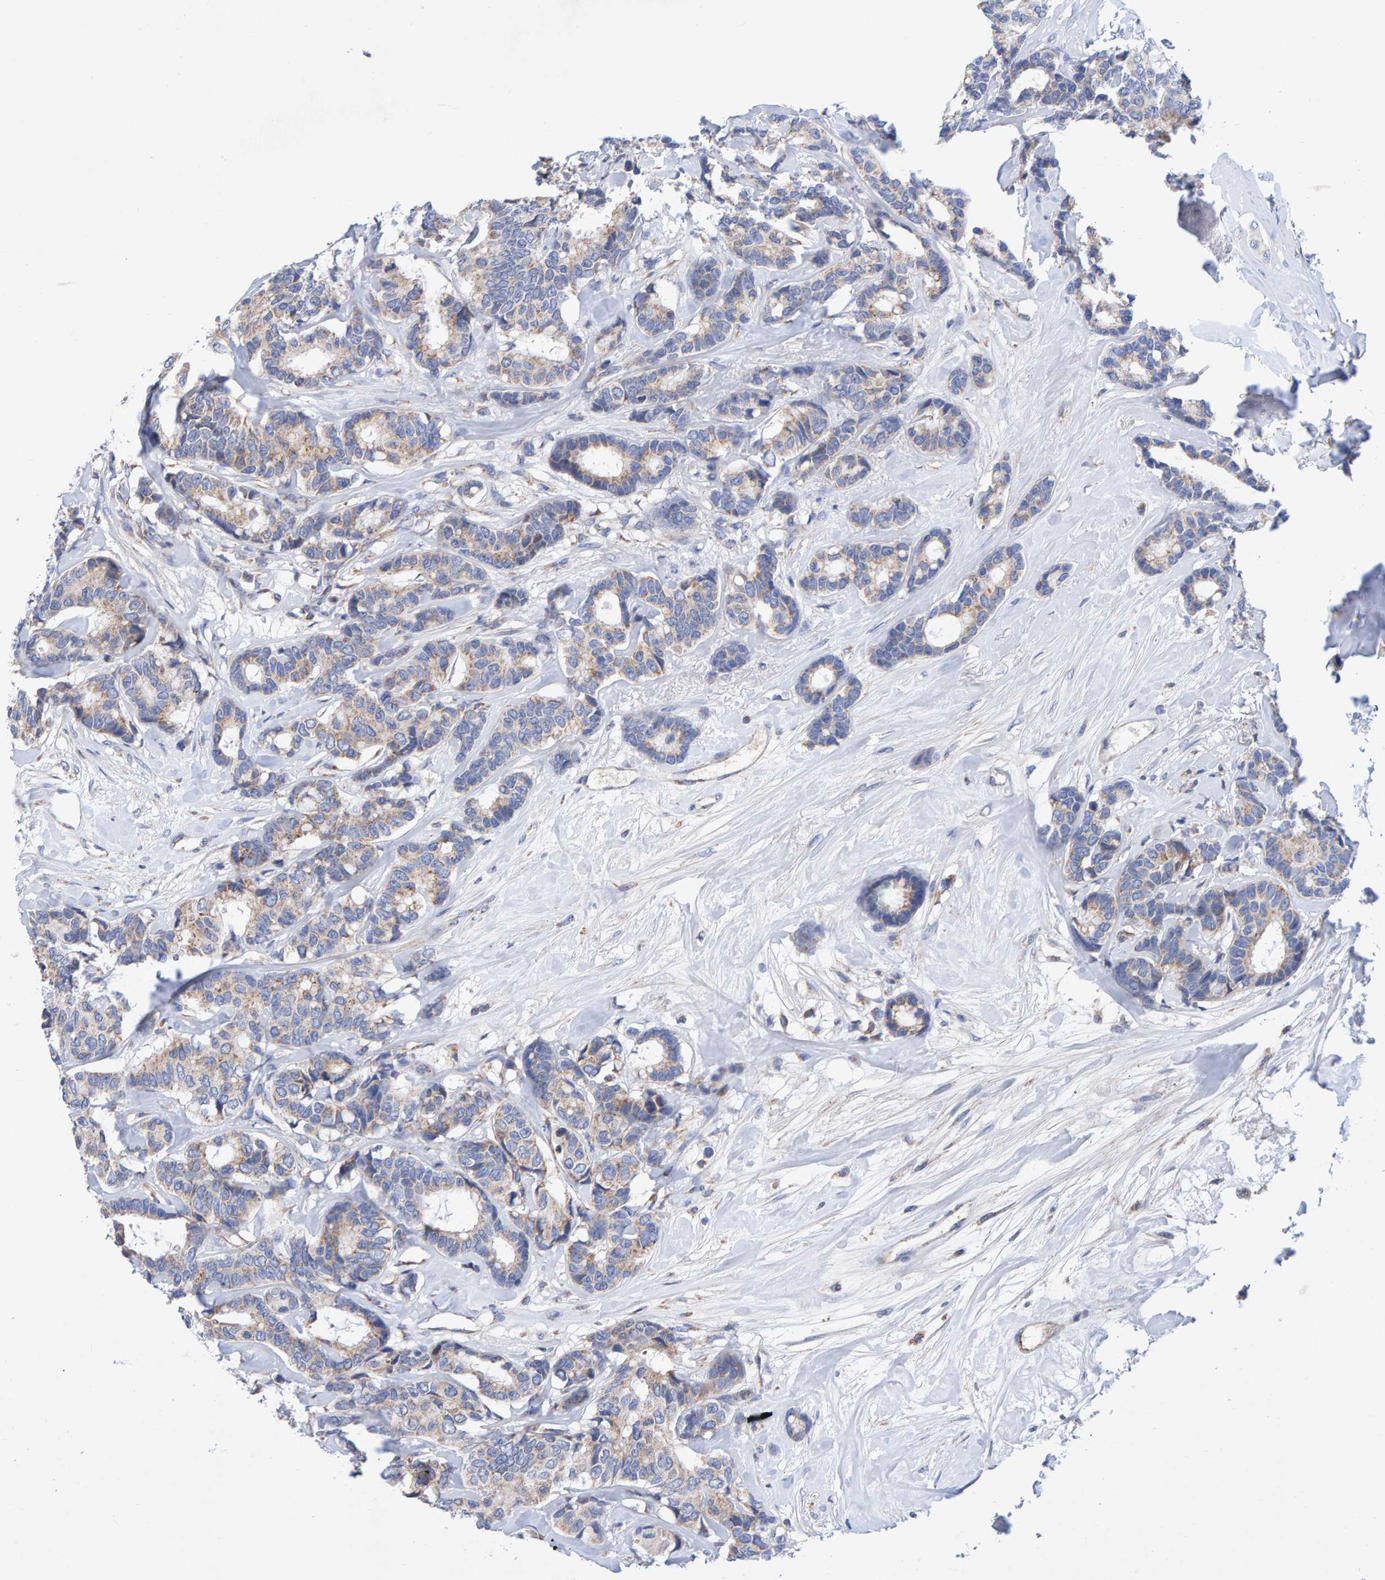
{"staining": {"intensity": "weak", "quantity": ">75%", "location": "cytoplasmic/membranous"}, "tissue": "breast cancer", "cell_type": "Tumor cells", "image_type": "cancer", "snomed": [{"axis": "morphology", "description": "Duct carcinoma"}, {"axis": "topography", "description": "Breast"}], "caption": "Immunohistochemical staining of human breast invasive ductal carcinoma exhibits low levels of weak cytoplasmic/membranous positivity in approximately >75% of tumor cells.", "gene": "EFR3A", "patient": {"sex": "female", "age": 87}}